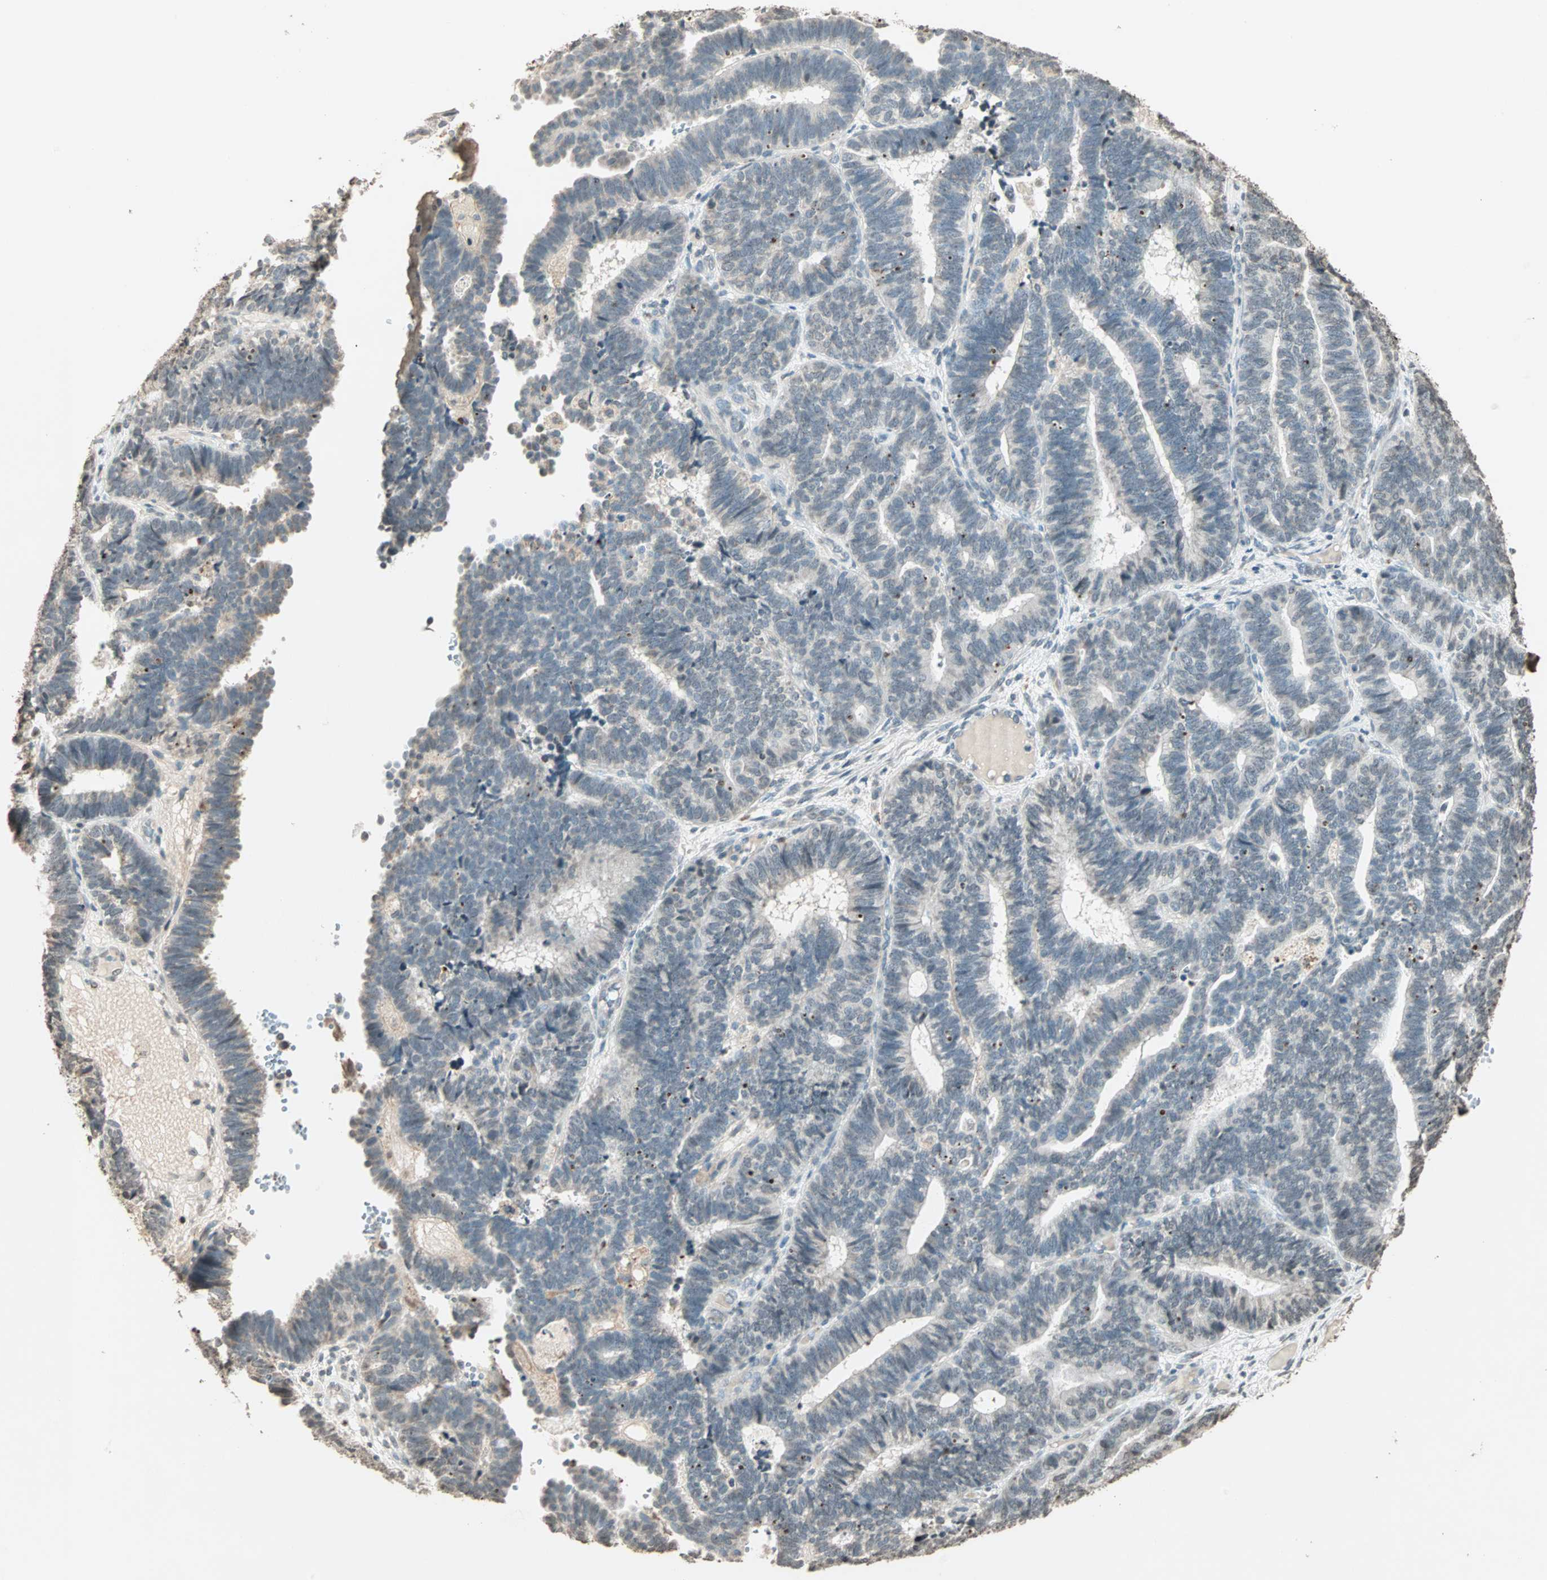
{"staining": {"intensity": "weak", "quantity": "<25%", "location": "cytoplasmic/membranous"}, "tissue": "endometrial cancer", "cell_type": "Tumor cells", "image_type": "cancer", "snomed": [{"axis": "morphology", "description": "Adenocarcinoma, NOS"}, {"axis": "topography", "description": "Endometrium"}], "caption": "Photomicrograph shows no protein staining in tumor cells of adenocarcinoma (endometrial) tissue.", "gene": "PRELID1", "patient": {"sex": "female", "age": 70}}